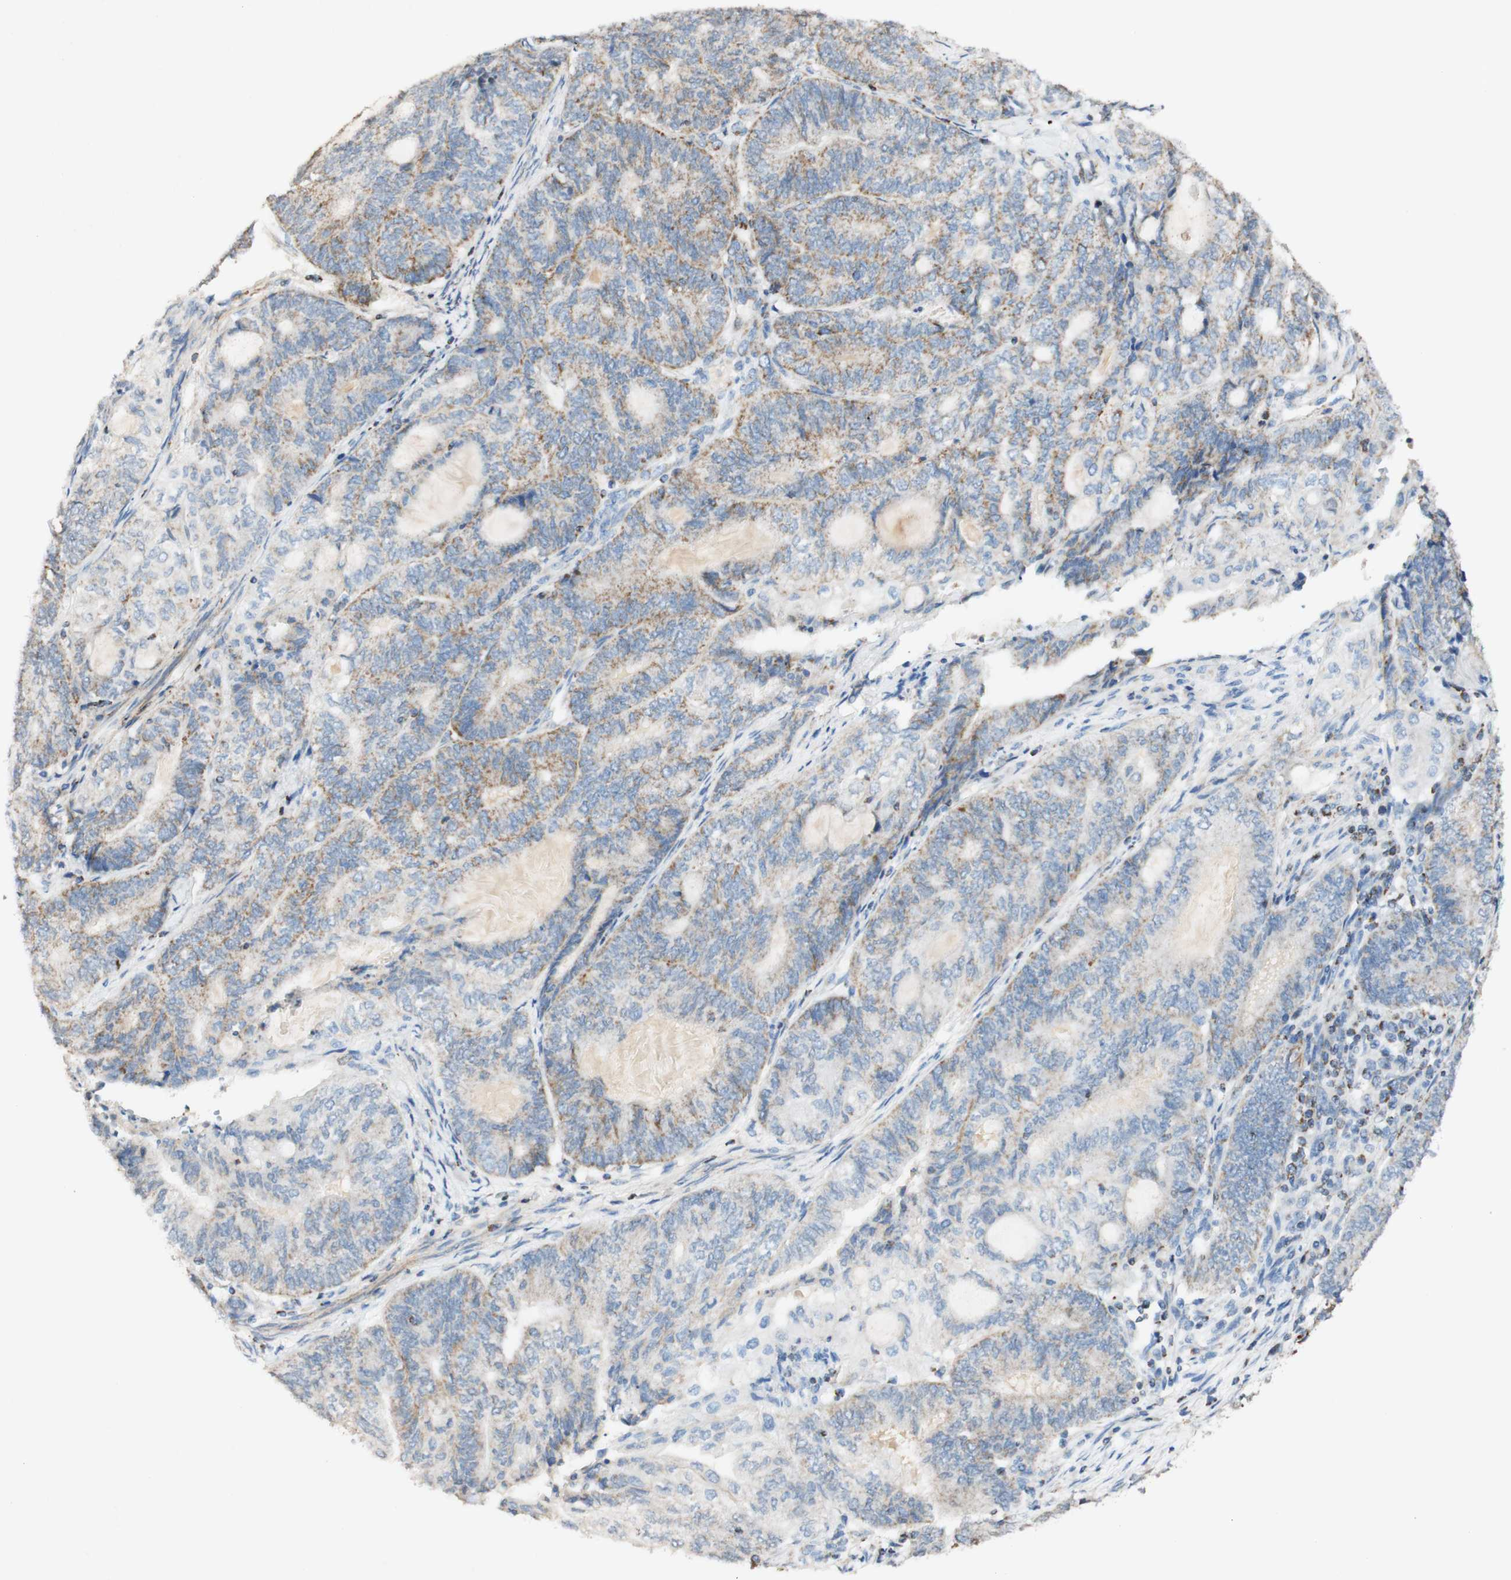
{"staining": {"intensity": "weak", "quantity": "25%-75%", "location": "cytoplasmic/membranous"}, "tissue": "endometrial cancer", "cell_type": "Tumor cells", "image_type": "cancer", "snomed": [{"axis": "morphology", "description": "Adenocarcinoma, NOS"}, {"axis": "topography", "description": "Uterus"}, {"axis": "topography", "description": "Endometrium"}], "caption": "A low amount of weak cytoplasmic/membranous expression is seen in about 25%-75% of tumor cells in endometrial cancer tissue.", "gene": "OXCT1", "patient": {"sex": "female", "age": 70}}